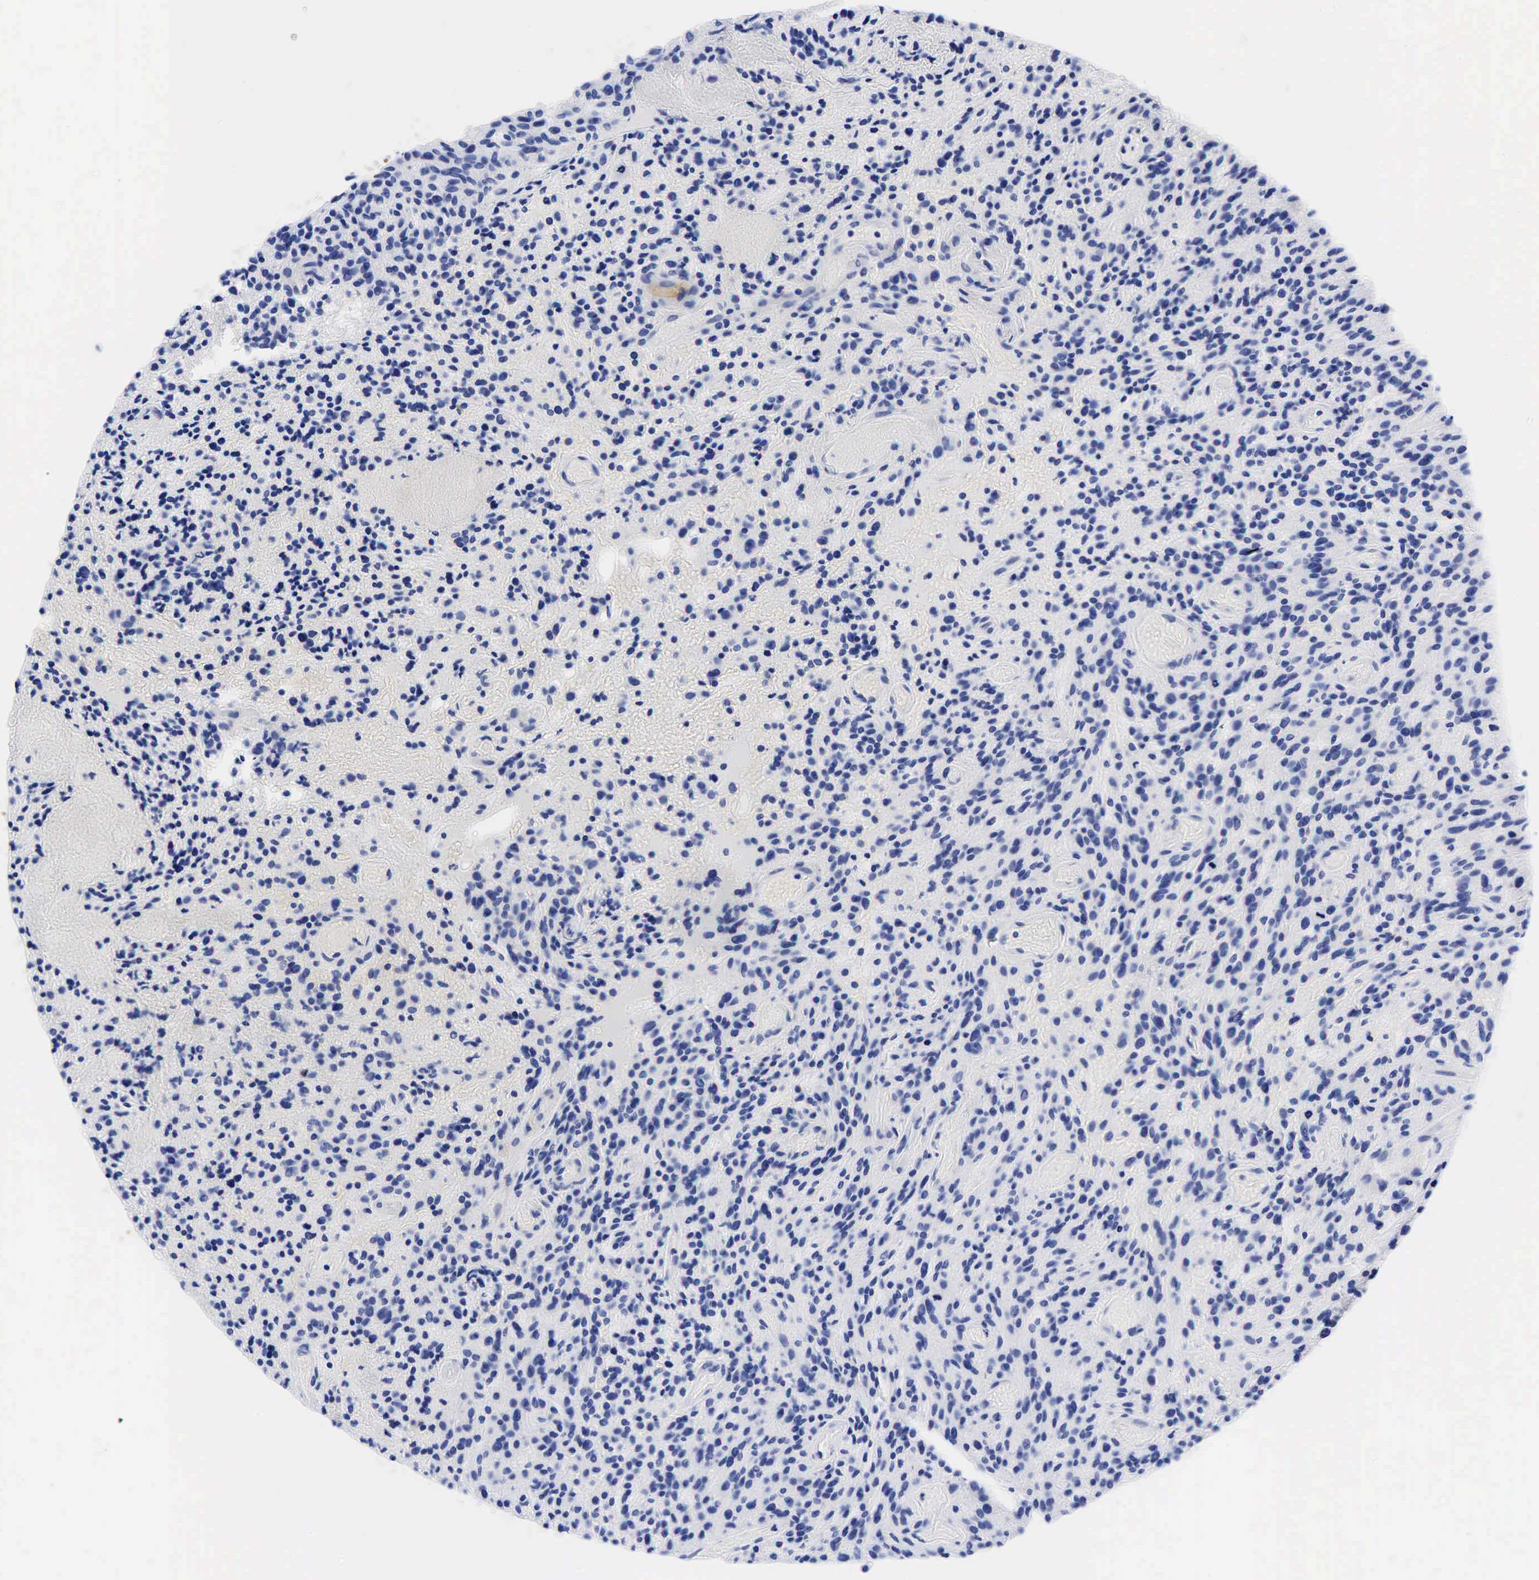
{"staining": {"intensity": "negative", "quantity": "none", "location": "none"}, "tissue": "glioma", "cell_type": "Tumor cells", "image_type": "cancer", "snomed": [{"axis": "morphology", "description": "Glioma, malignant, High grade"}, {"axis": "topography", "description": "Brain"}], "caption": "Tumor cells show no significant staining in glioma.", "gene": "KRT18", "patient": {"sex": "female", "age": 13}}